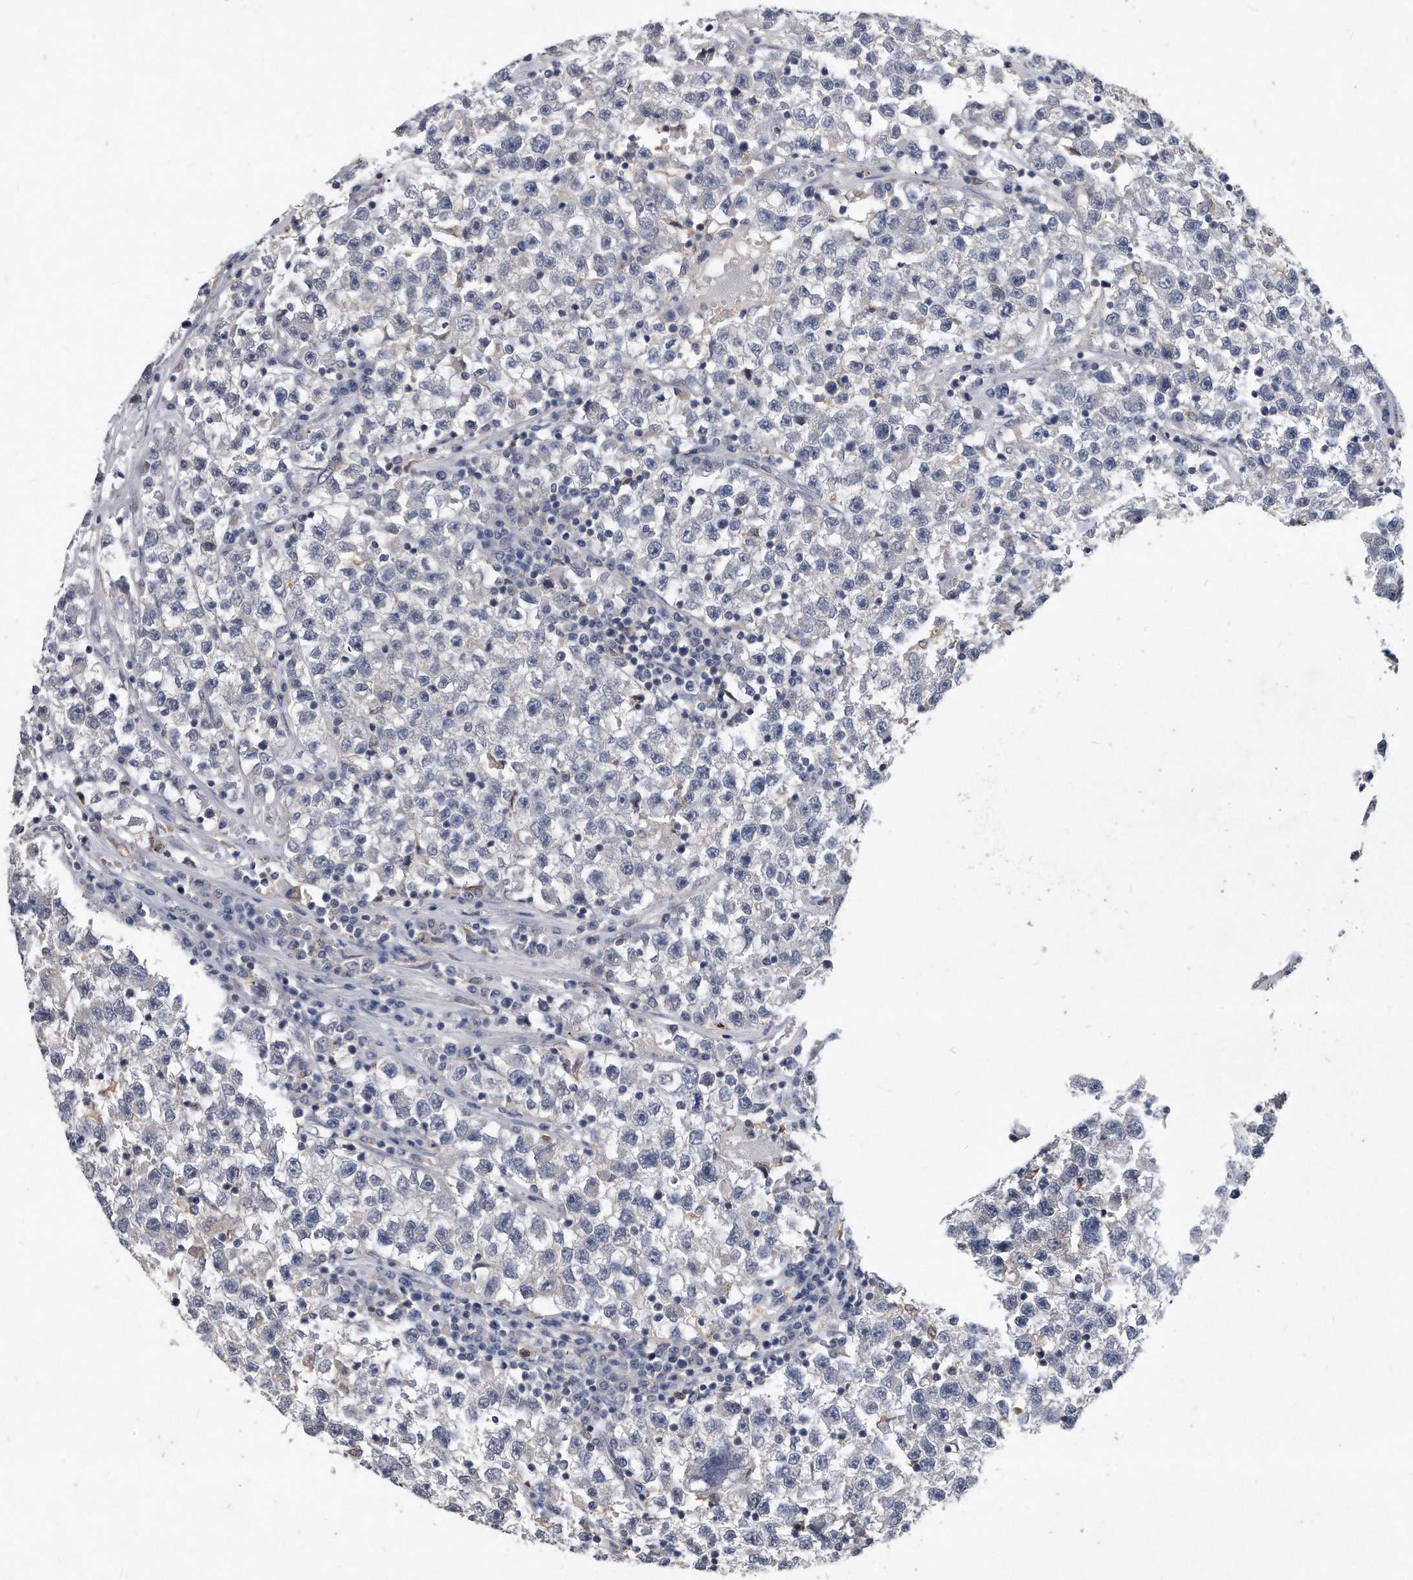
{"staining": {"intensity": "negative", "quantity": "none", "location": "none"}, "tissue": "testis cancer", "cell_type": "Tumor cells", "image_type": "cancer", "snomed": [{"axis": "morphology", "description": "Seminoma, NOS"}, {"axis": "topography", "description": "Testis"}], "caption": "Human testis seminoma stained for a protein using IHC reveals no positivity in tumor cells.", "gene": "HOMER3", "patient": {"sex": "male", "age": 22}}